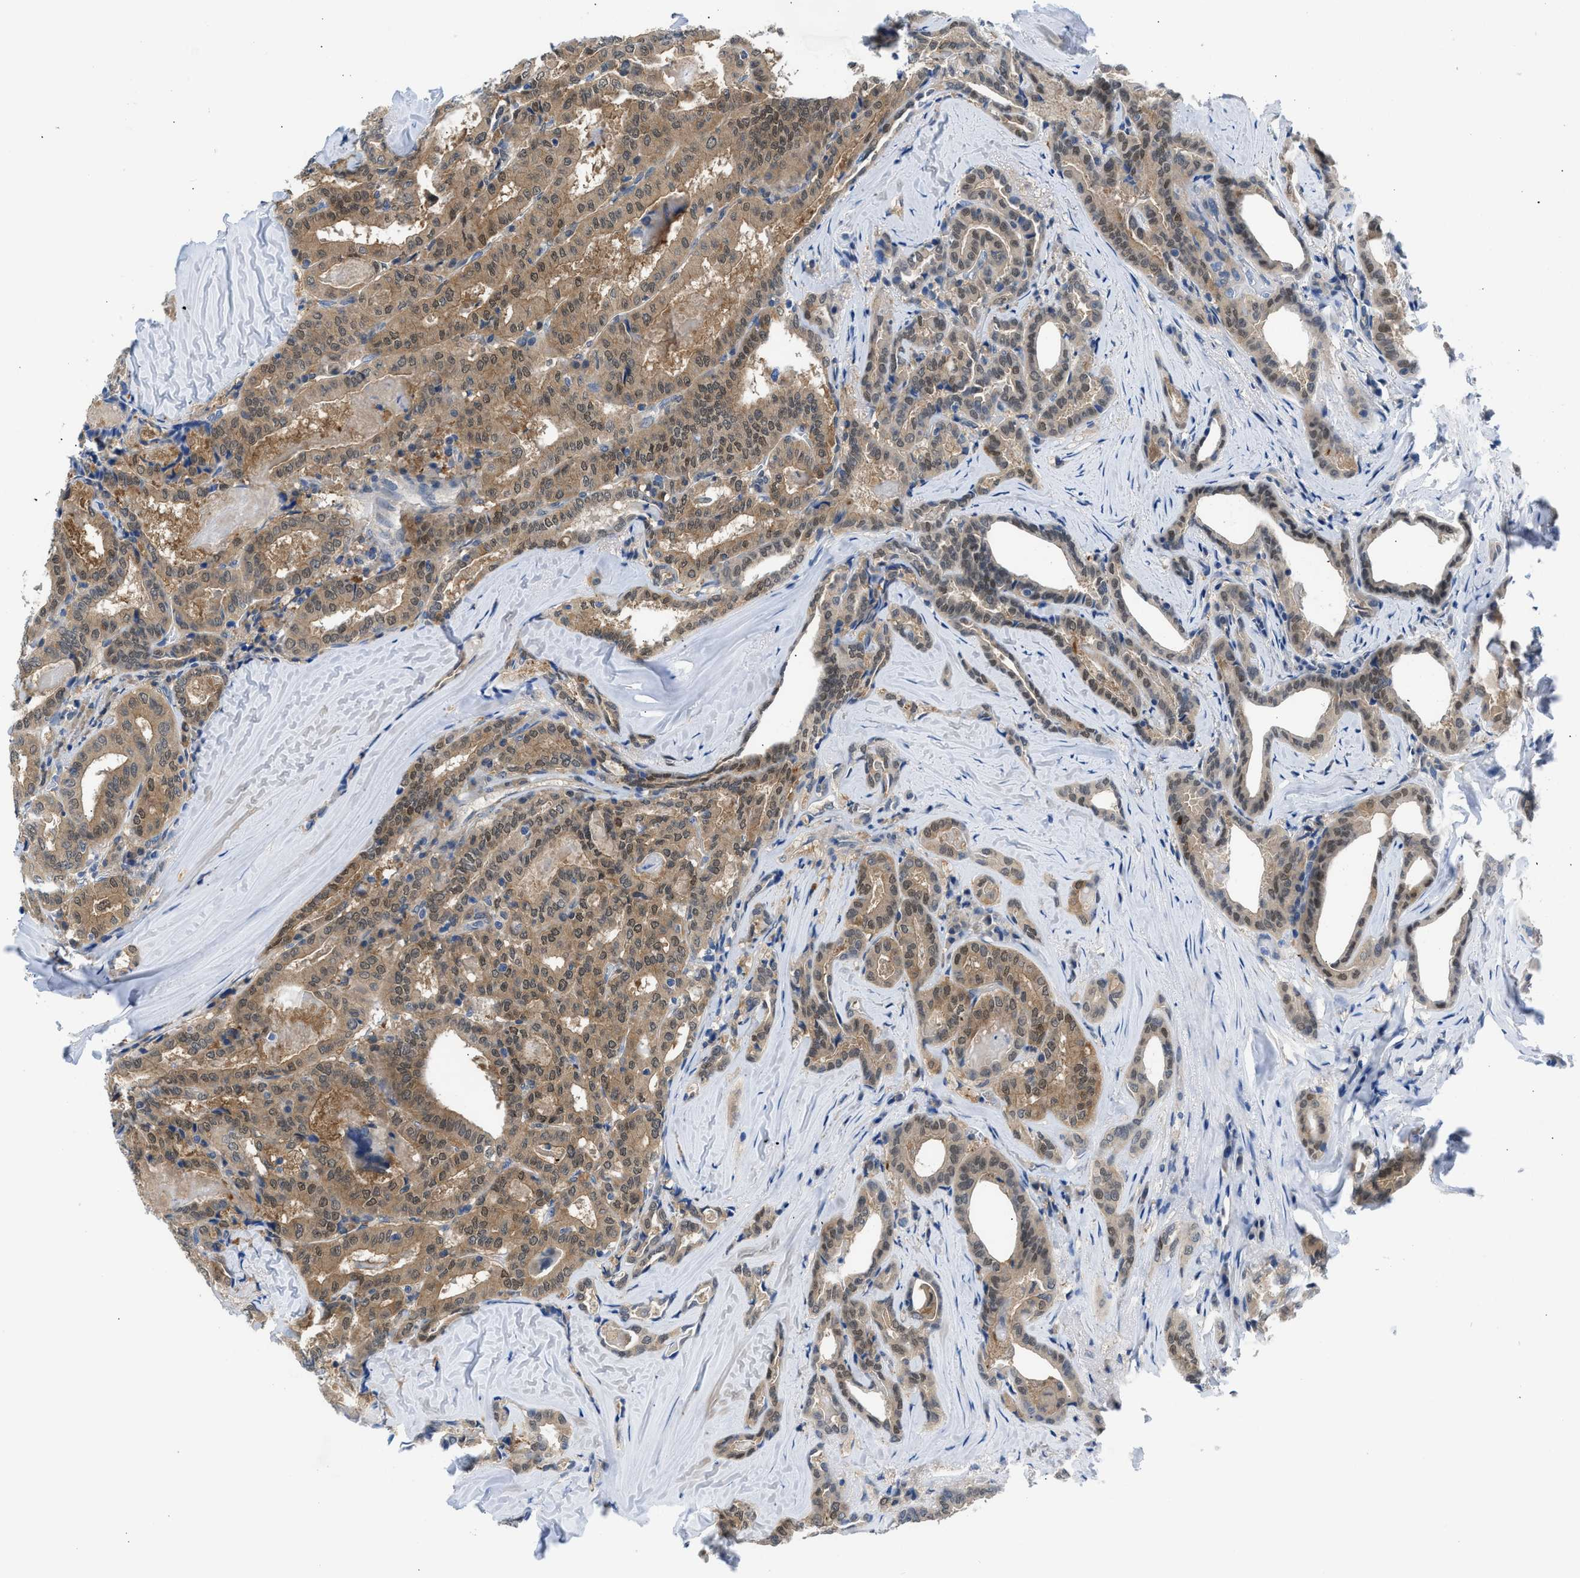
{"staining": {"intensity": "moderate", "quantity": ">75%", "location": "cytoplasmic/membranous,nuclear"}, "tissue": "thyroid cancer", "cell_type": "Tumor cells", "image_type": "cancer", "snomed": [{"axis": "morphology", "description": "Papillary adenocarcinoma, NOS"}, {"axis": "topography", "description": "Thyroid gland"}], "caption": "This is a micrograph of immunohistochemistry staining of thyroid papillary adenocarcinoma, which shows moderate staining in the cytoplasmic/membranous and nuclear of tumor cells.", "gene": "CBR1", "patient": {"sex": "female", "age": 42}}